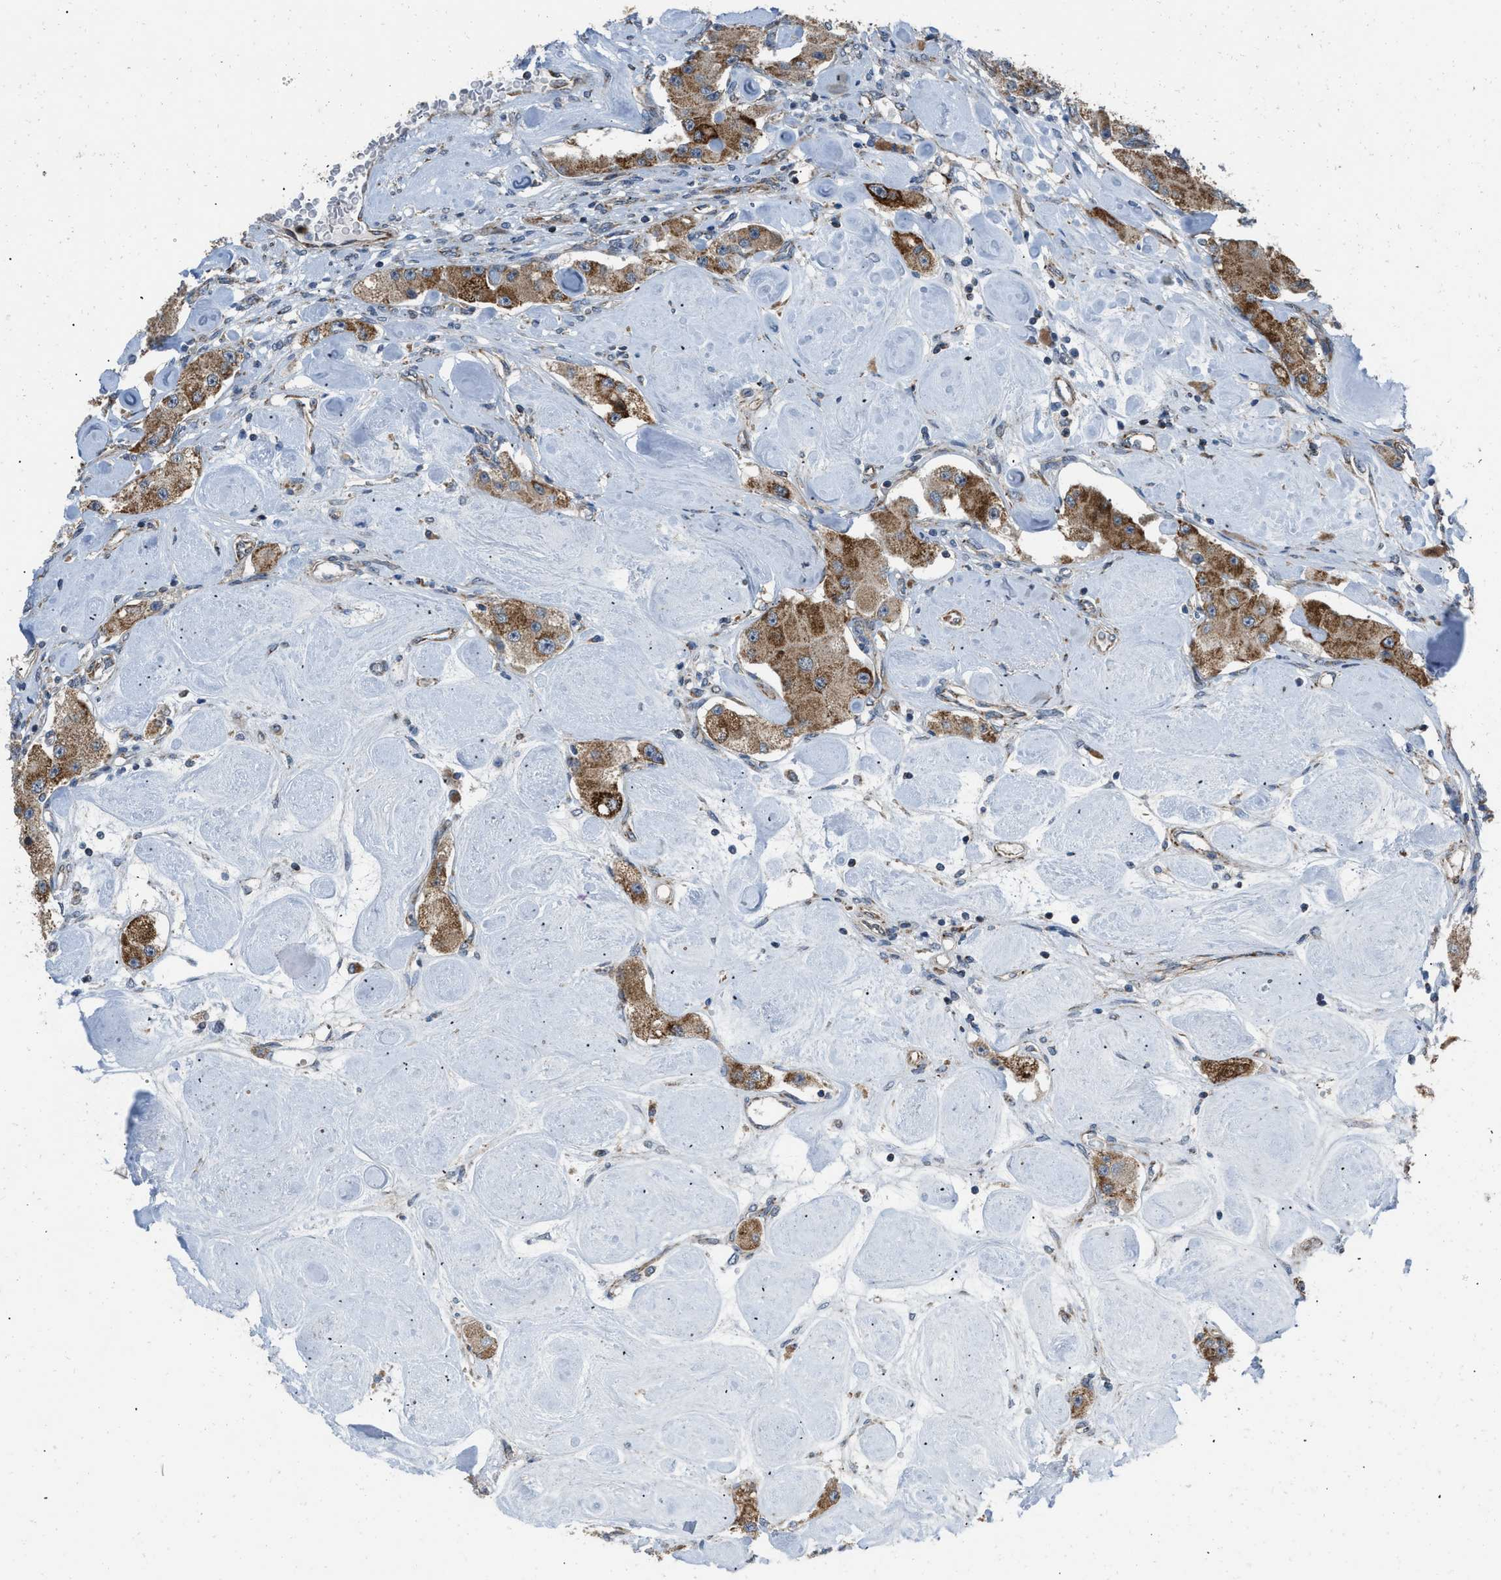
{"staining": {"intensity": "moderate", "quantity": ">75%", "location": "cytoplasmic/membranous"}, "tissue": "carcinoid", "cell_type": "Tumor cells", "image_type": "cancer", "snomed": [{"axis": "morphology", "description": "Carcinoid, malignant, NOS"}, {"axis": "topography", "description": "Pancreas"}], "caption": "This image shows IHC staining of carcinoid, with medium moderate cytoplasmic/membranous positivity in about >75% of tumor cells.", "gene": "AKAP1", "patient": {"sex": "male", "age": 41}}